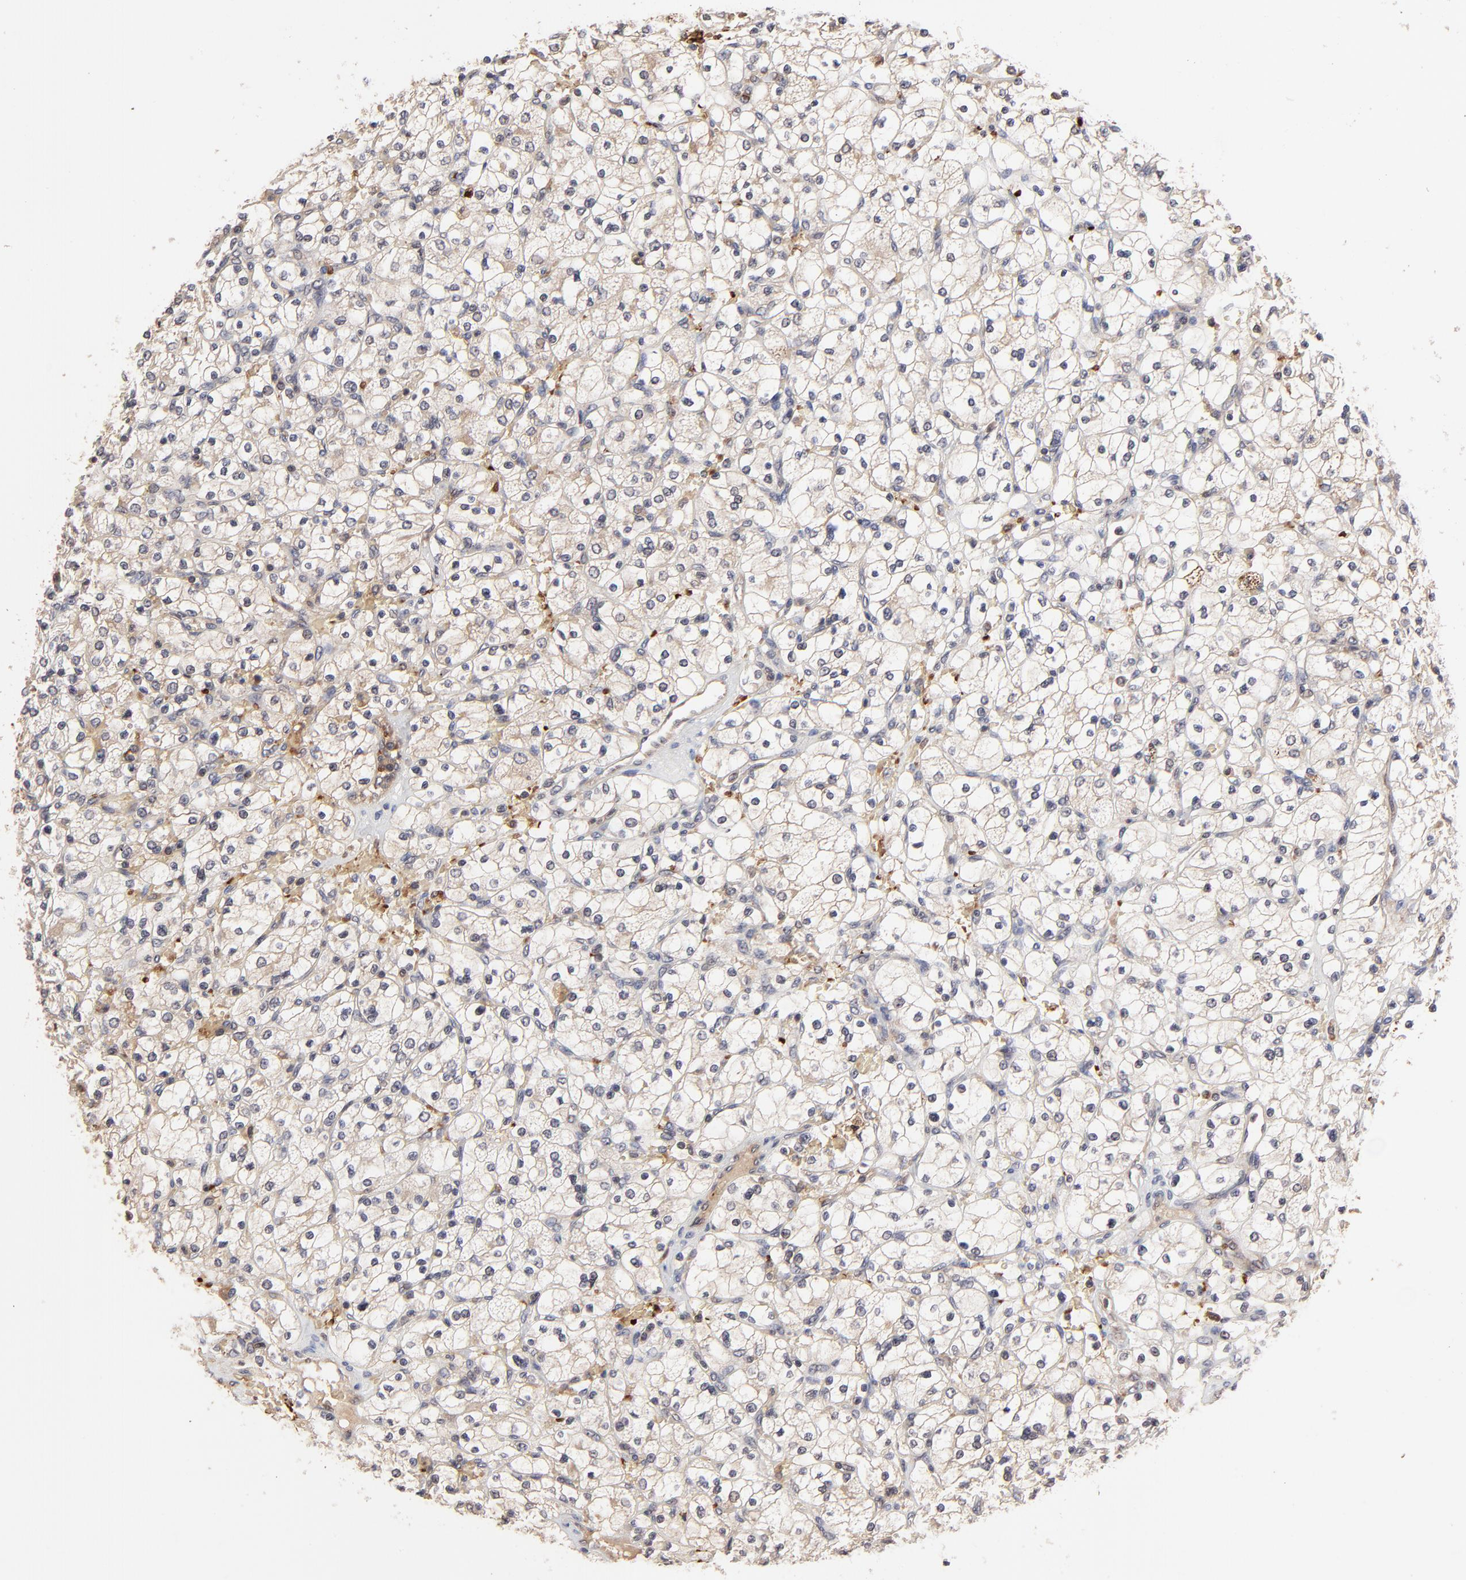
{"staining": {"intensity": "negative", "quantity": "none", "location": "none"}, "tissue": "renal cancer", "cell_type": "Tumor cells", "image_type": "cancer", "snomed": [{"axis": "morphology", "description": "Adenocarcinoma, NOS"}, {"axis": "topography", "description": "Kidney"}], "caption": "This photomicrograph is of renal cancer (adenocarcinoma) stained with IHC to label a protein in brown with the nuclei are counter-stained blue. There is no expression in tumor cells.", "gene": "CASP10", "patient": {"sex": "female", "age": 83}}